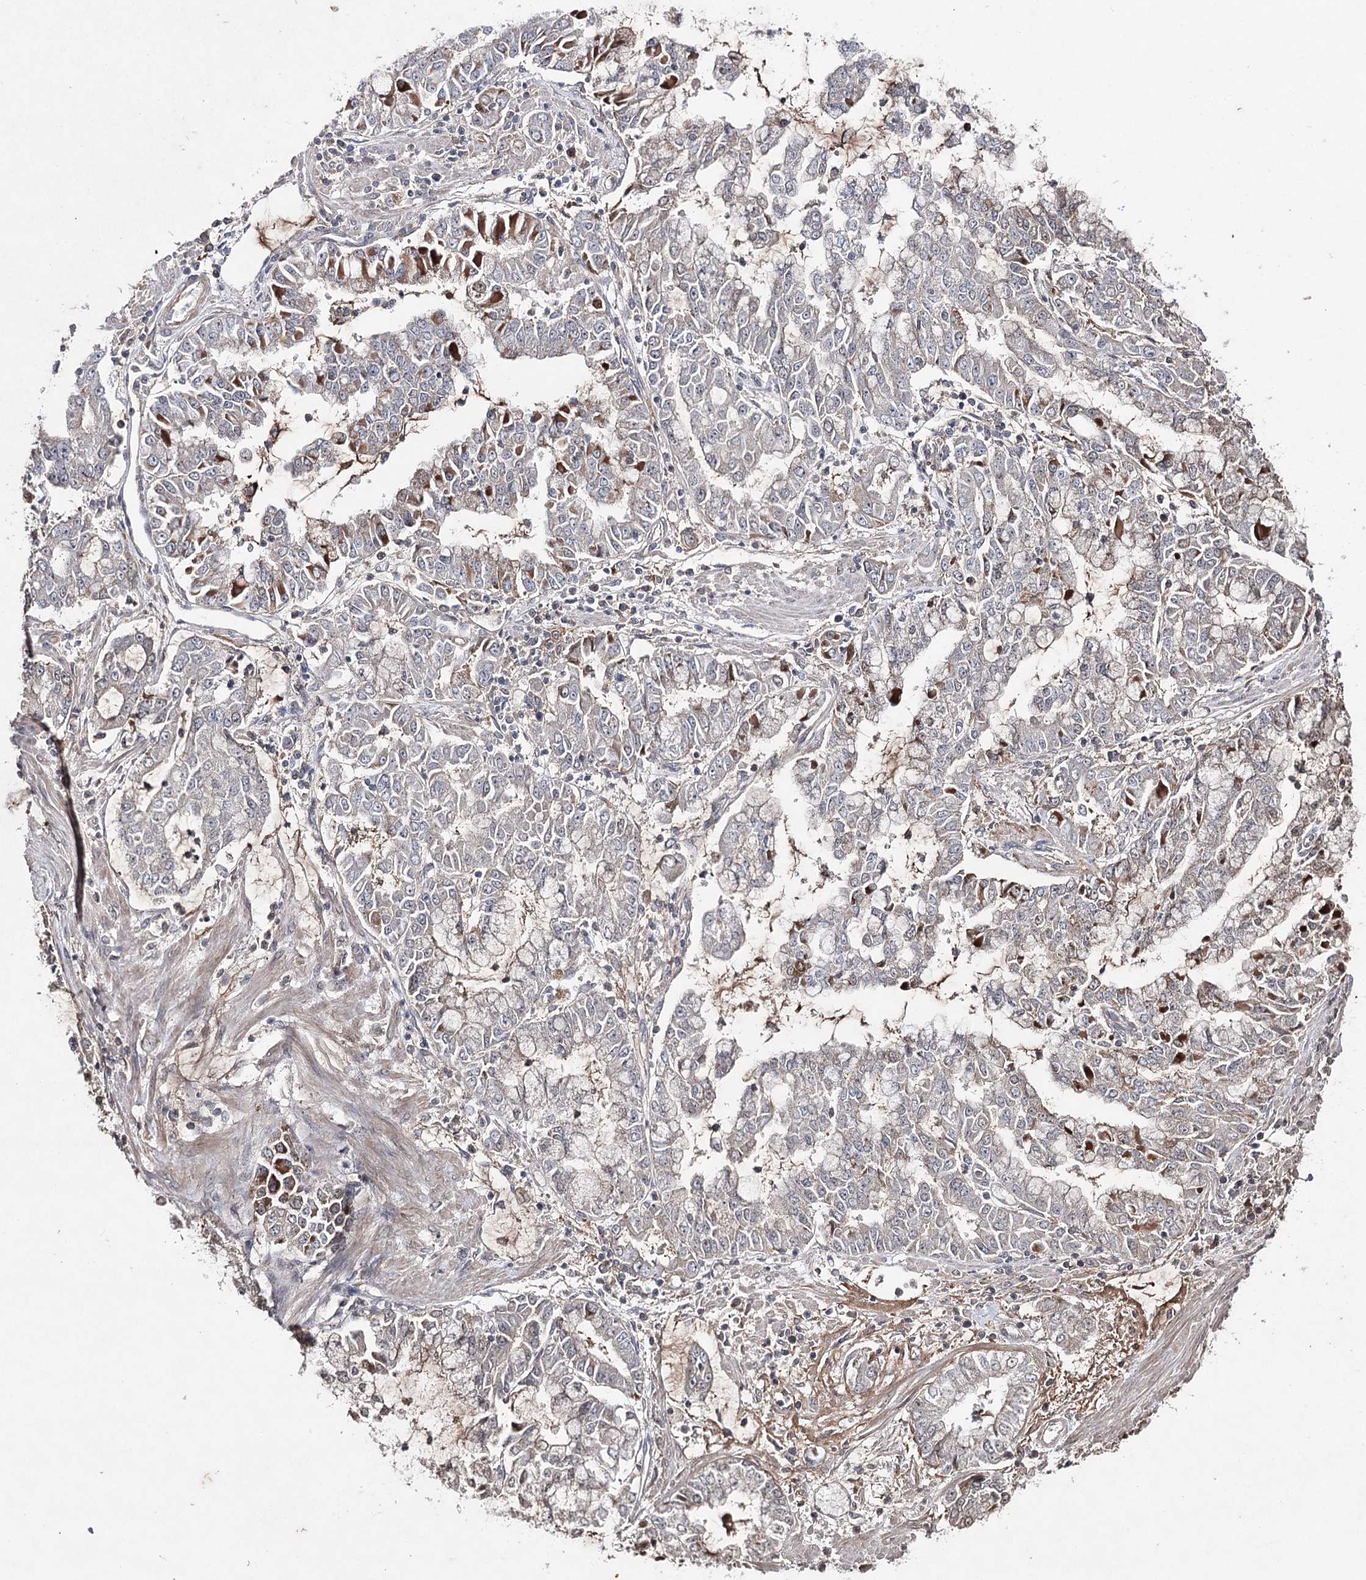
{"staining": {"intensity": "weak", "quantity": "<25%", "location": "cytoplasmic/membranous"}, "tissue": "stomach cancer", "cell_type": "Tumor cells", "image_type": "cancer", "snomed": [{"axis": "morphology", "description": "Adenocarcinoma, NOS"}, {"axis": "topography", "description": "Stomach"}], "caption": "IHC histopathology image of human stomach cancer stained for a protein (brown), which reveals no positivity in tumor cells. (Brightfield microscopy of DAB immunohistochemistry at high magnification).", "gene": "SYNGR3", "patient": {"sex": "male", "age": 76}}